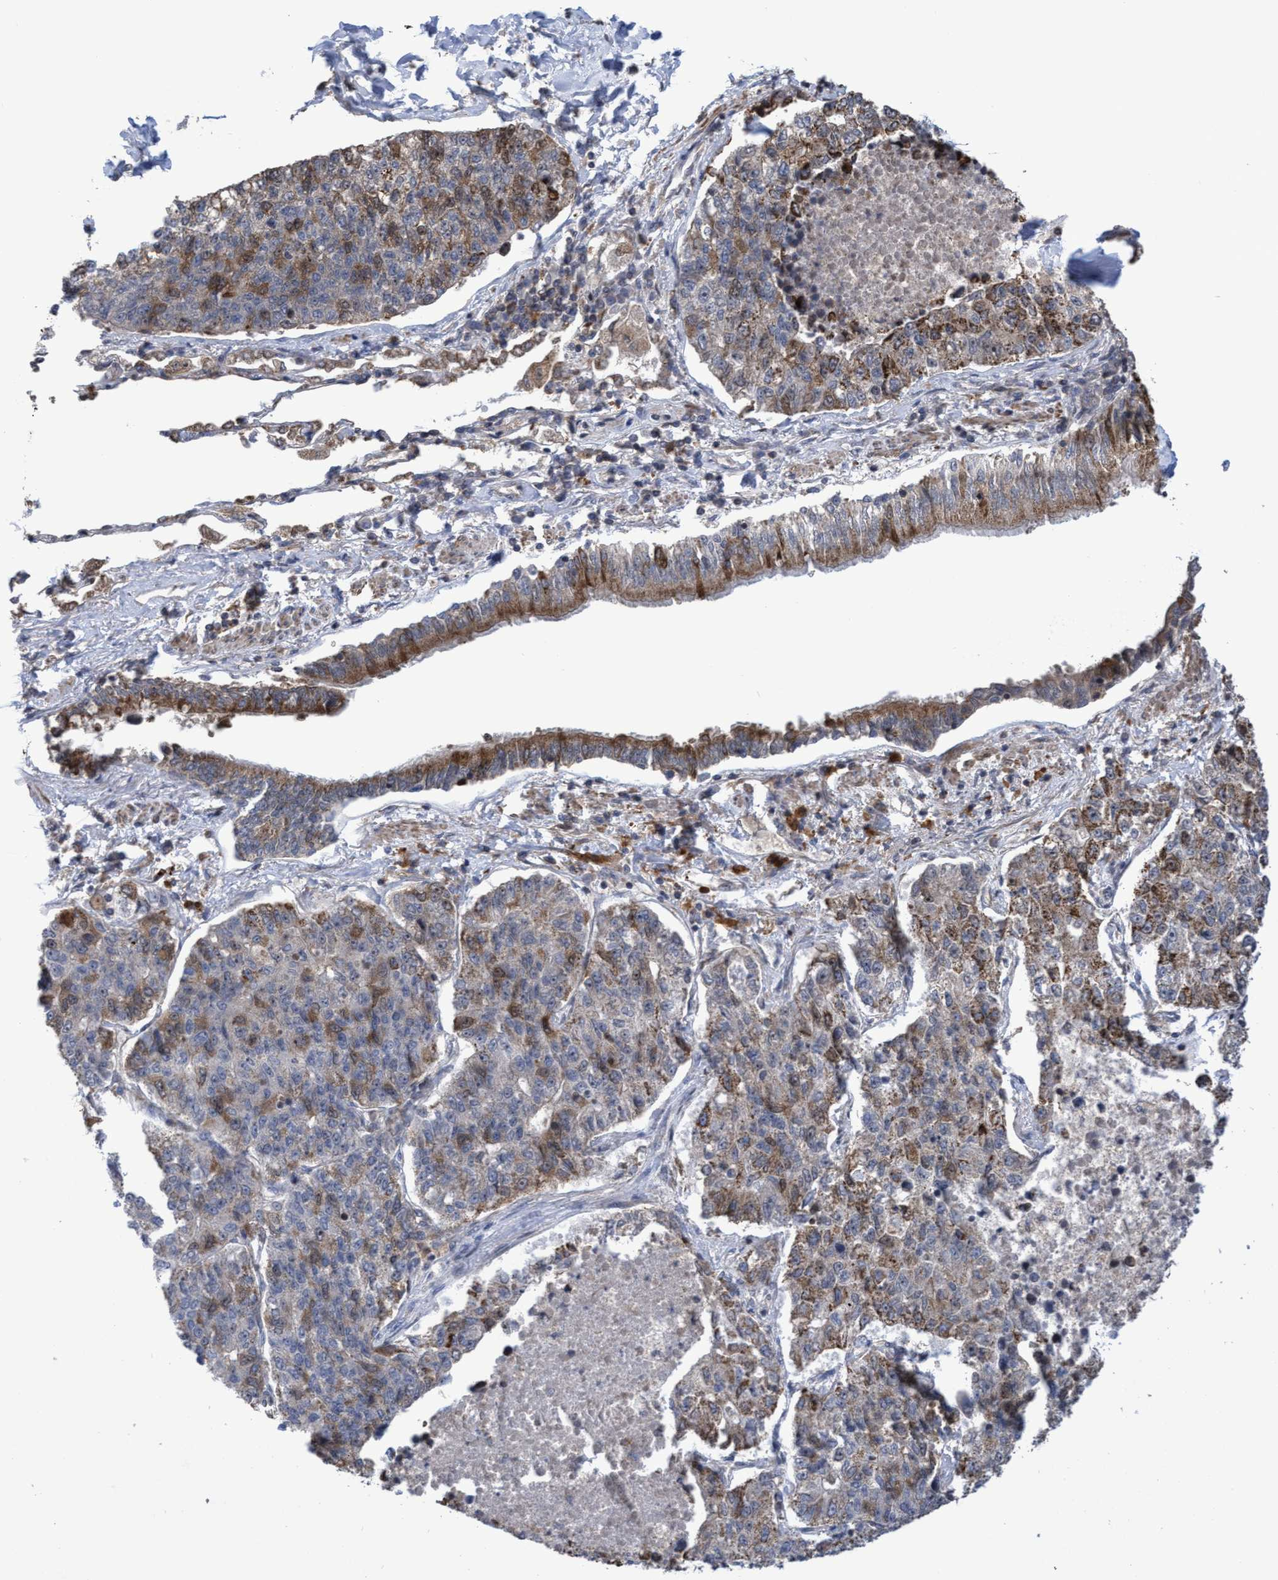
{"staining": {"intensity": "moderate", "quantity": "25%-75%", "location": "cytoplasmic/membranous,nuclear"}, "tissue": "lung cancer", "cell_type": "Tumor cells", "image_type": "cancer", "snomed": [{"axis": "morphology", "description": "Adenocarcinoma, NOS"}, {"axis": "topography", "description": "Lung"}], "caption": "This photomicrograph displays lung adenocarcinoma stained with immunohistochemistry (IHC) to label a protein in brown. The cytoplasmic/membranous and nuclear of tumor cells show moderate positivity for the protein. Nuclei are counter-stained blue.", "gene": "SLBP", "patient": {"sex": "male", "age": 49}}